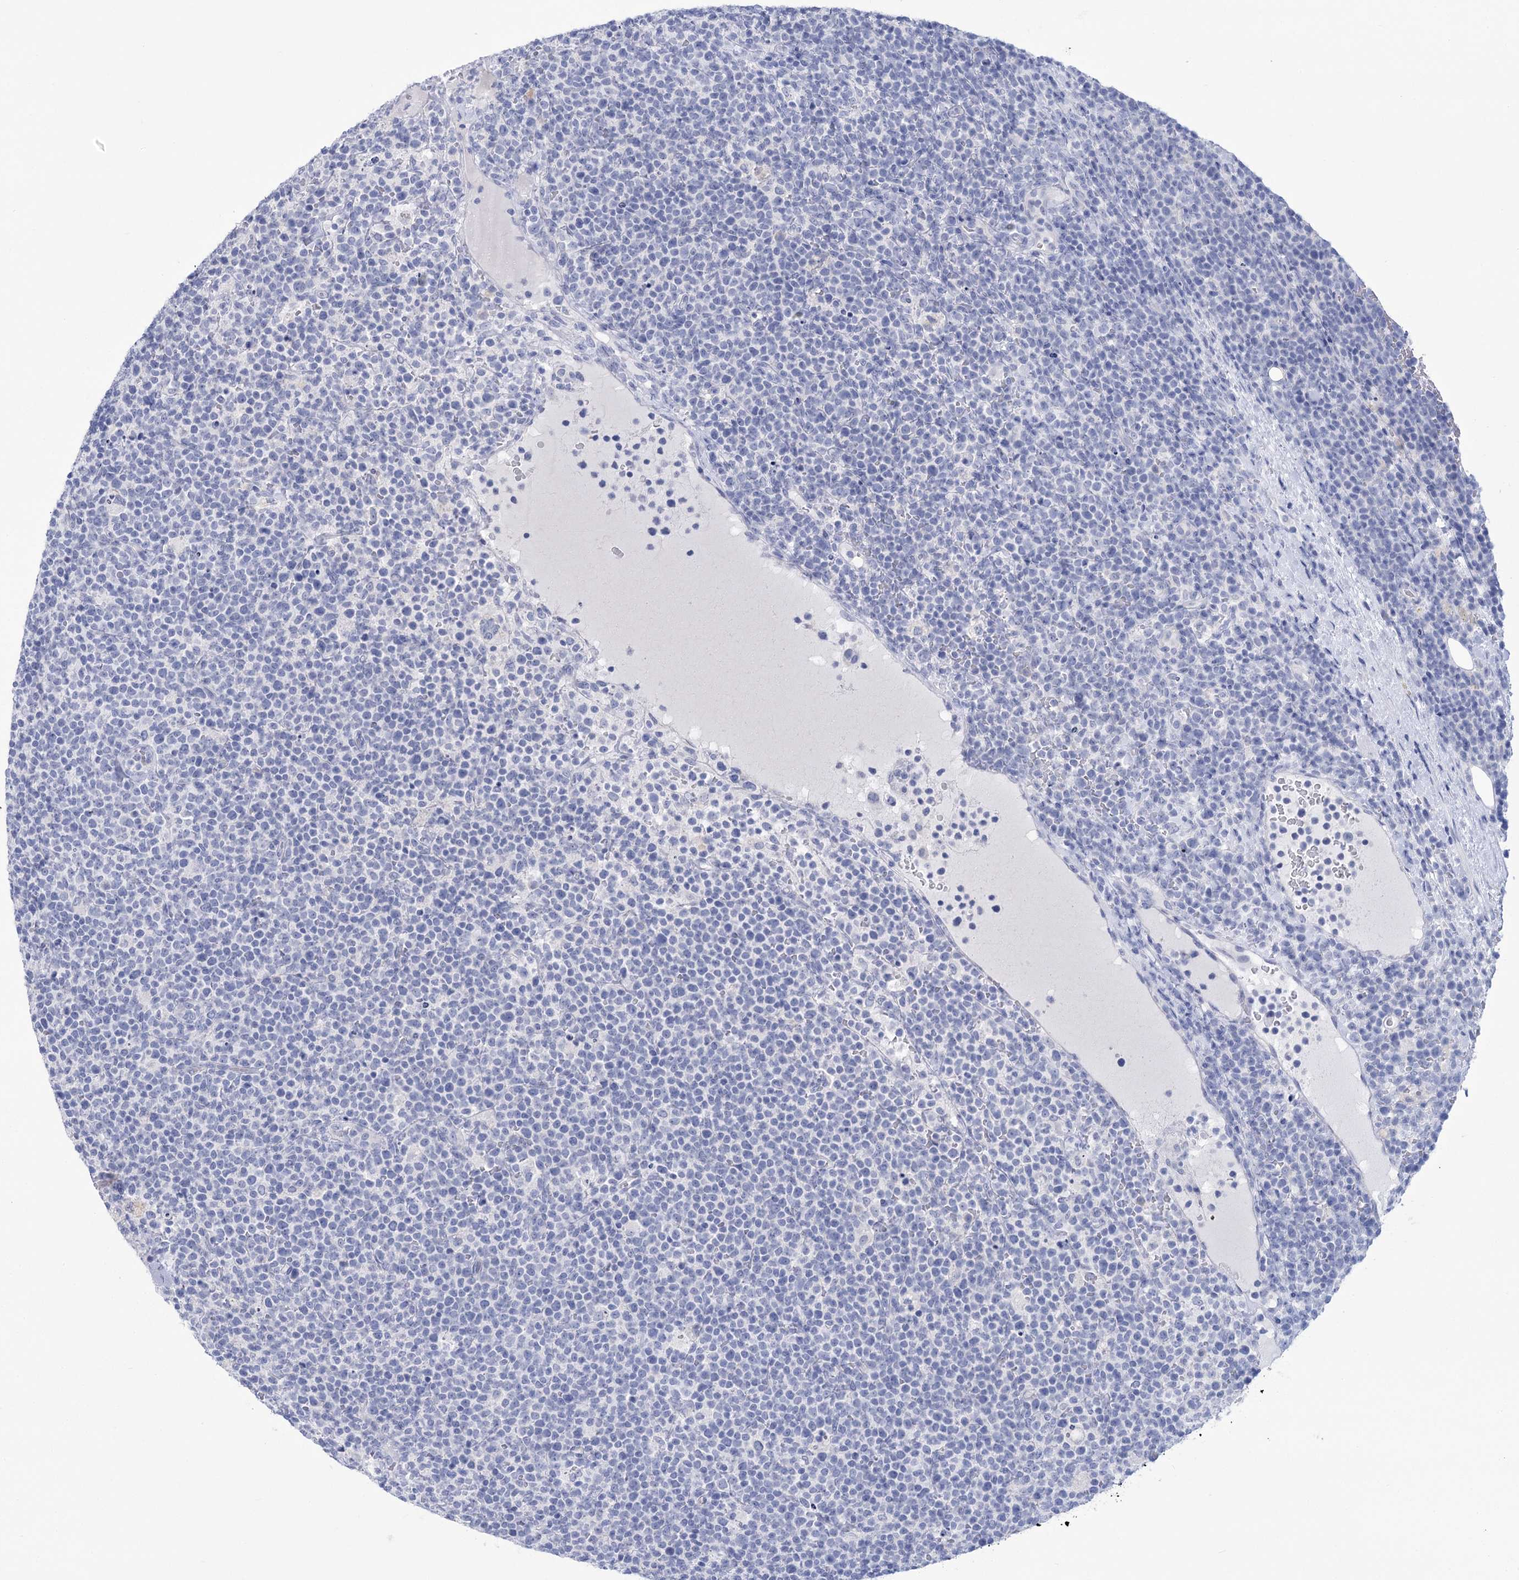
{"staining": {"intensity": "negative", "quantity": "none", "location": "none"}, "tissue": "lymphoma", "cell_type": "Tumor cells", "image_type": "cancer", "snomed": [{"axis": "morphology", "description": "Malignant lymphoma, non-Hodgkin's type, High grade"}, {"axis": "topography", "description": "Lymph node"}], "caption": "An IHC photomicrograph of lymphoma is shown. There is no staining in tumor cells of lymphoma. (Stains: DAB (3,3'-diaminobenzidine) immunohistochemistry (IHC) with hematoxylin counter stain, Microscopy: brightfield microscopy at high magnification).", "gene": "PBLD", "patient": {"sex": "male", "age": 61}}